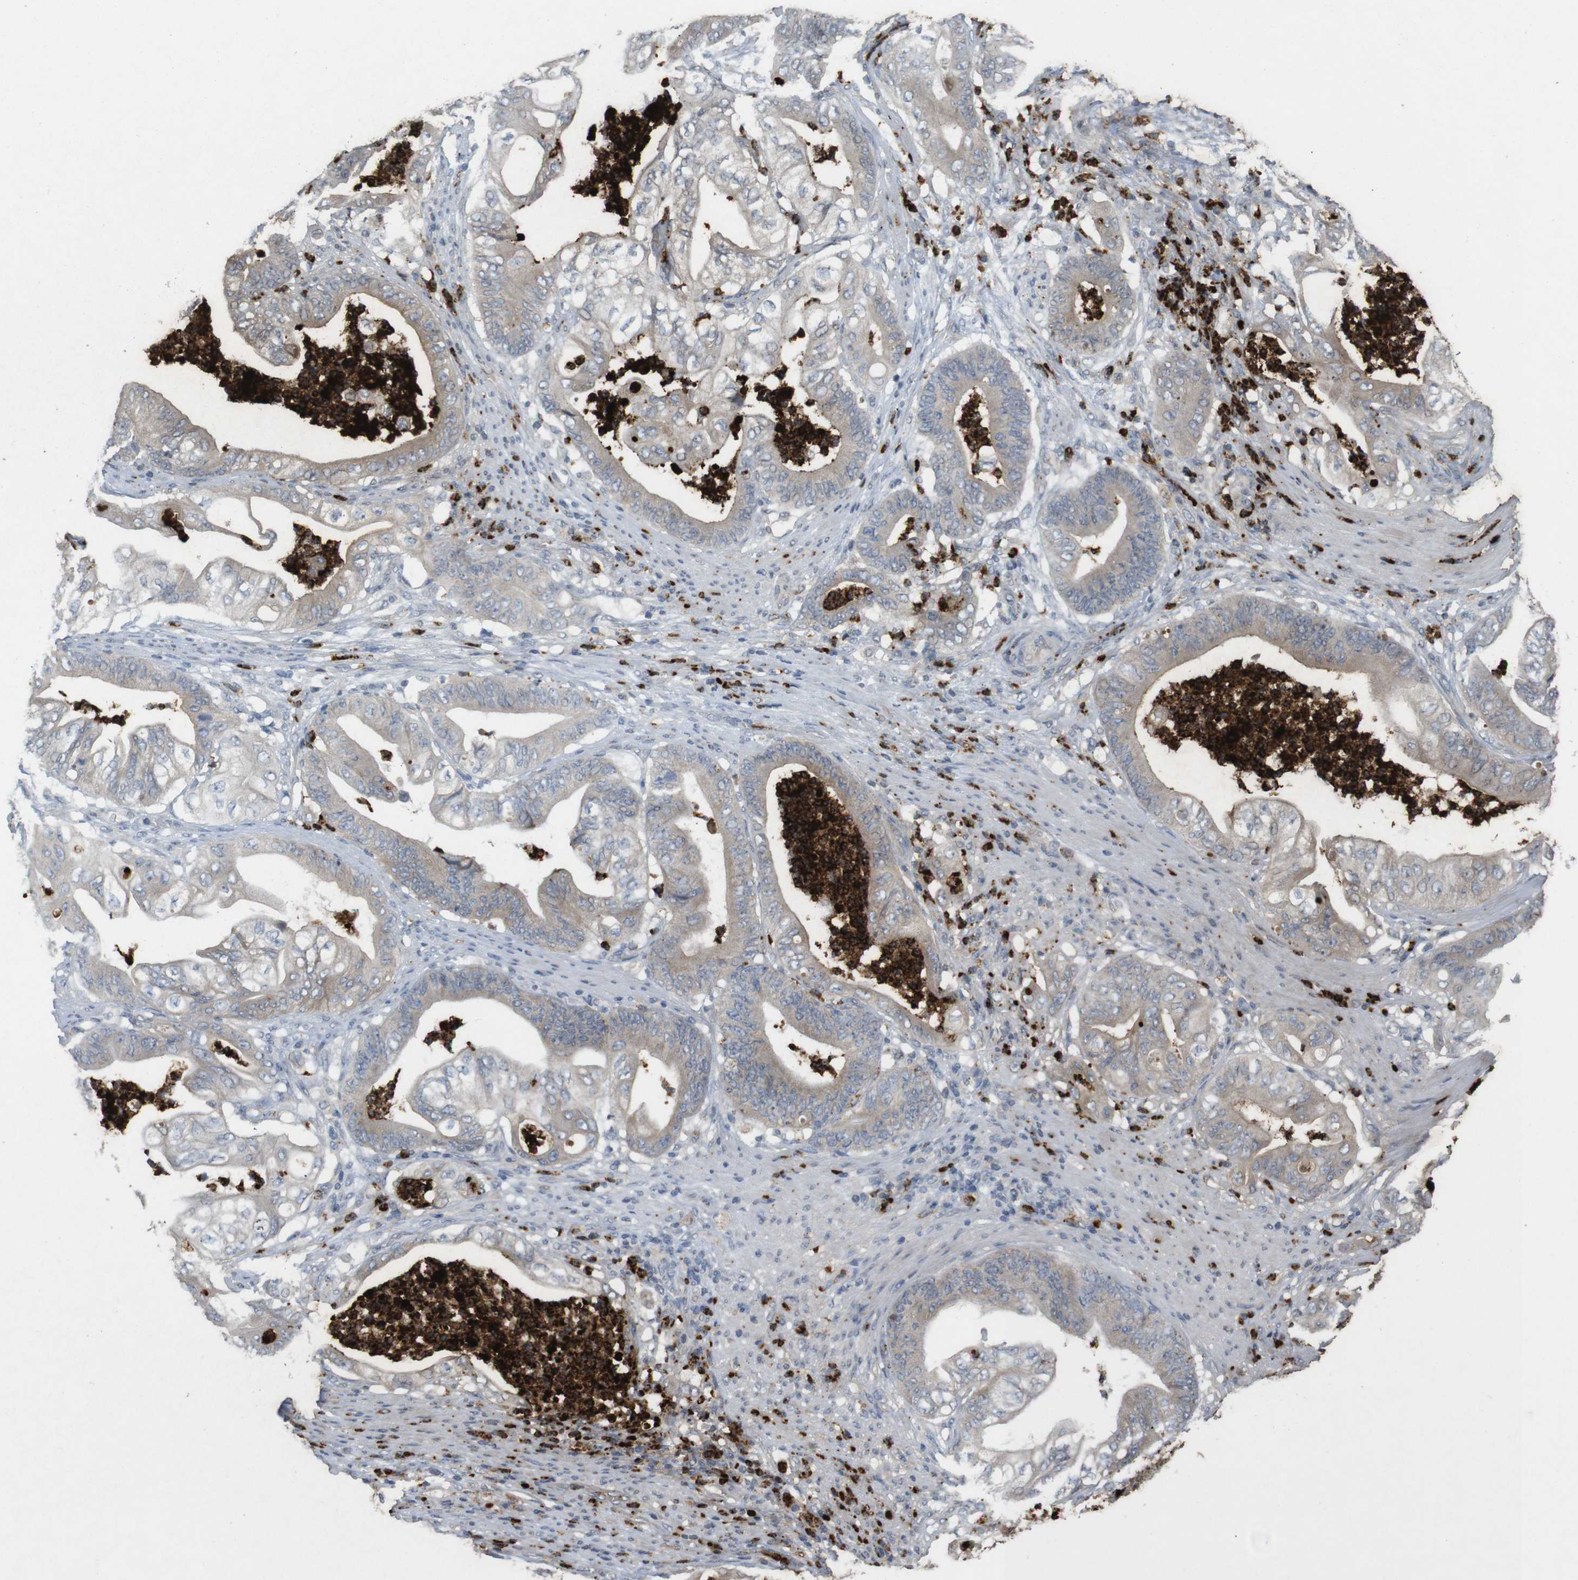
{"staining": {"intensity": "weak", "quantity": ">75%", "location": "cytoplasmic/membranous"}, "tissue": "stomach cancer", "cell_type": "Tumor cells", "image_type": "cancer", "snomed": [{"axis": "morphology", "description": "Adenocarcinoma, NOS"}, {"axis": "topography", "description": "Stomach"}], "caption": "Immunohistochemistry of stomach adenocarcinoma demonstrates low levels of weak cytoplasmic/membranous positivity in approximately >75% of tumor cells.", "gene": "TSPAN14", "patient": {"sex": "female", "age": 73}}